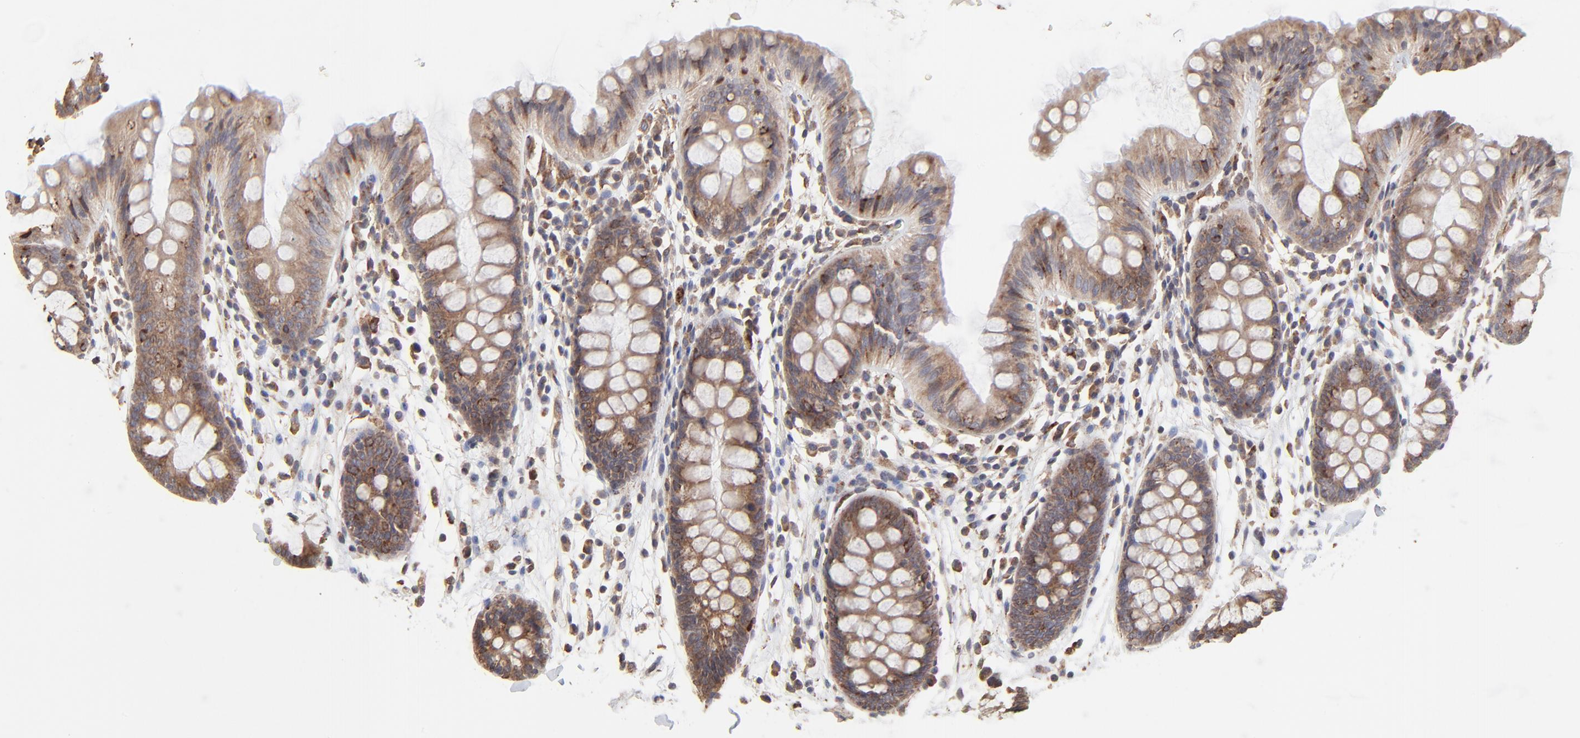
{"staining": {"intensity": "moderate", "quantity": ">75%", "location": "cytoplasmic/membranous,nuclear"}, "tissue": "colon", "cell_type": "Endothelial cells", "image_type": "normal", "snomed": [{"axis": "morphology", "description": "Normal tissue, NOS"}, {"axis": "topography", "description": "Smooth muscle"}, {"axis": "topography", "description": "Colon"}], "caption": "Protein staining exhibits moderate cytoplasmic/membranous,nuclear expression in approximately >75% of endothelial cells in benign colon.", "gene": "ELP2", "patient": {"sex": "male", "age": 67}}